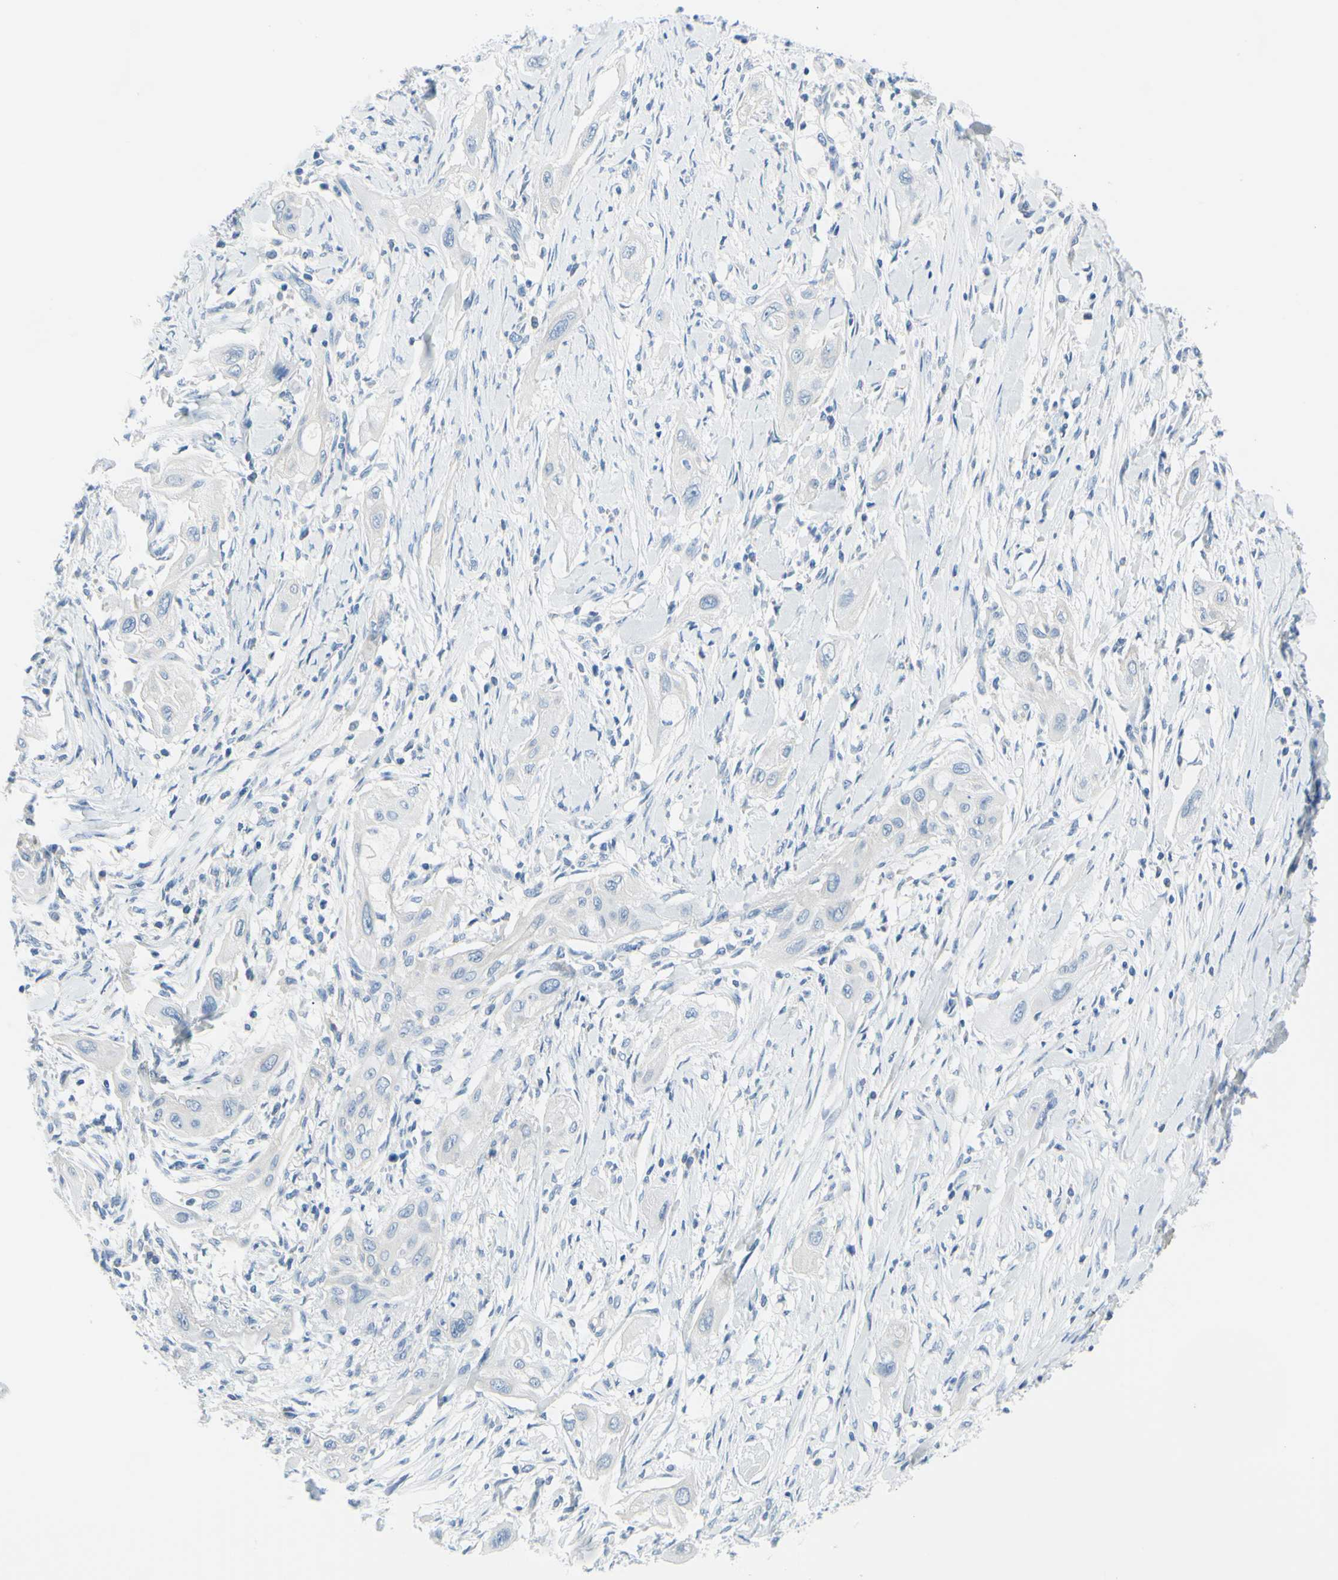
{"staining": {"intensity": "negative", "quantity": "none", "location": "none"}, "tissue": "lung cancer", "cell_type": "Tumor cells", "image_type": "cancer", "snomed": [{"axis": "morphology", "description": "Squamous cell carcinoma, NOS"}, {"axis": "topography", "description": "Lung"}], "caption": "Micrograph shows no protein staining in tumor cells of lung cancer tissue. Nuclei are stained in blue.", "gene": "DCT", "patient": {"sex": "female", "age": 47}}